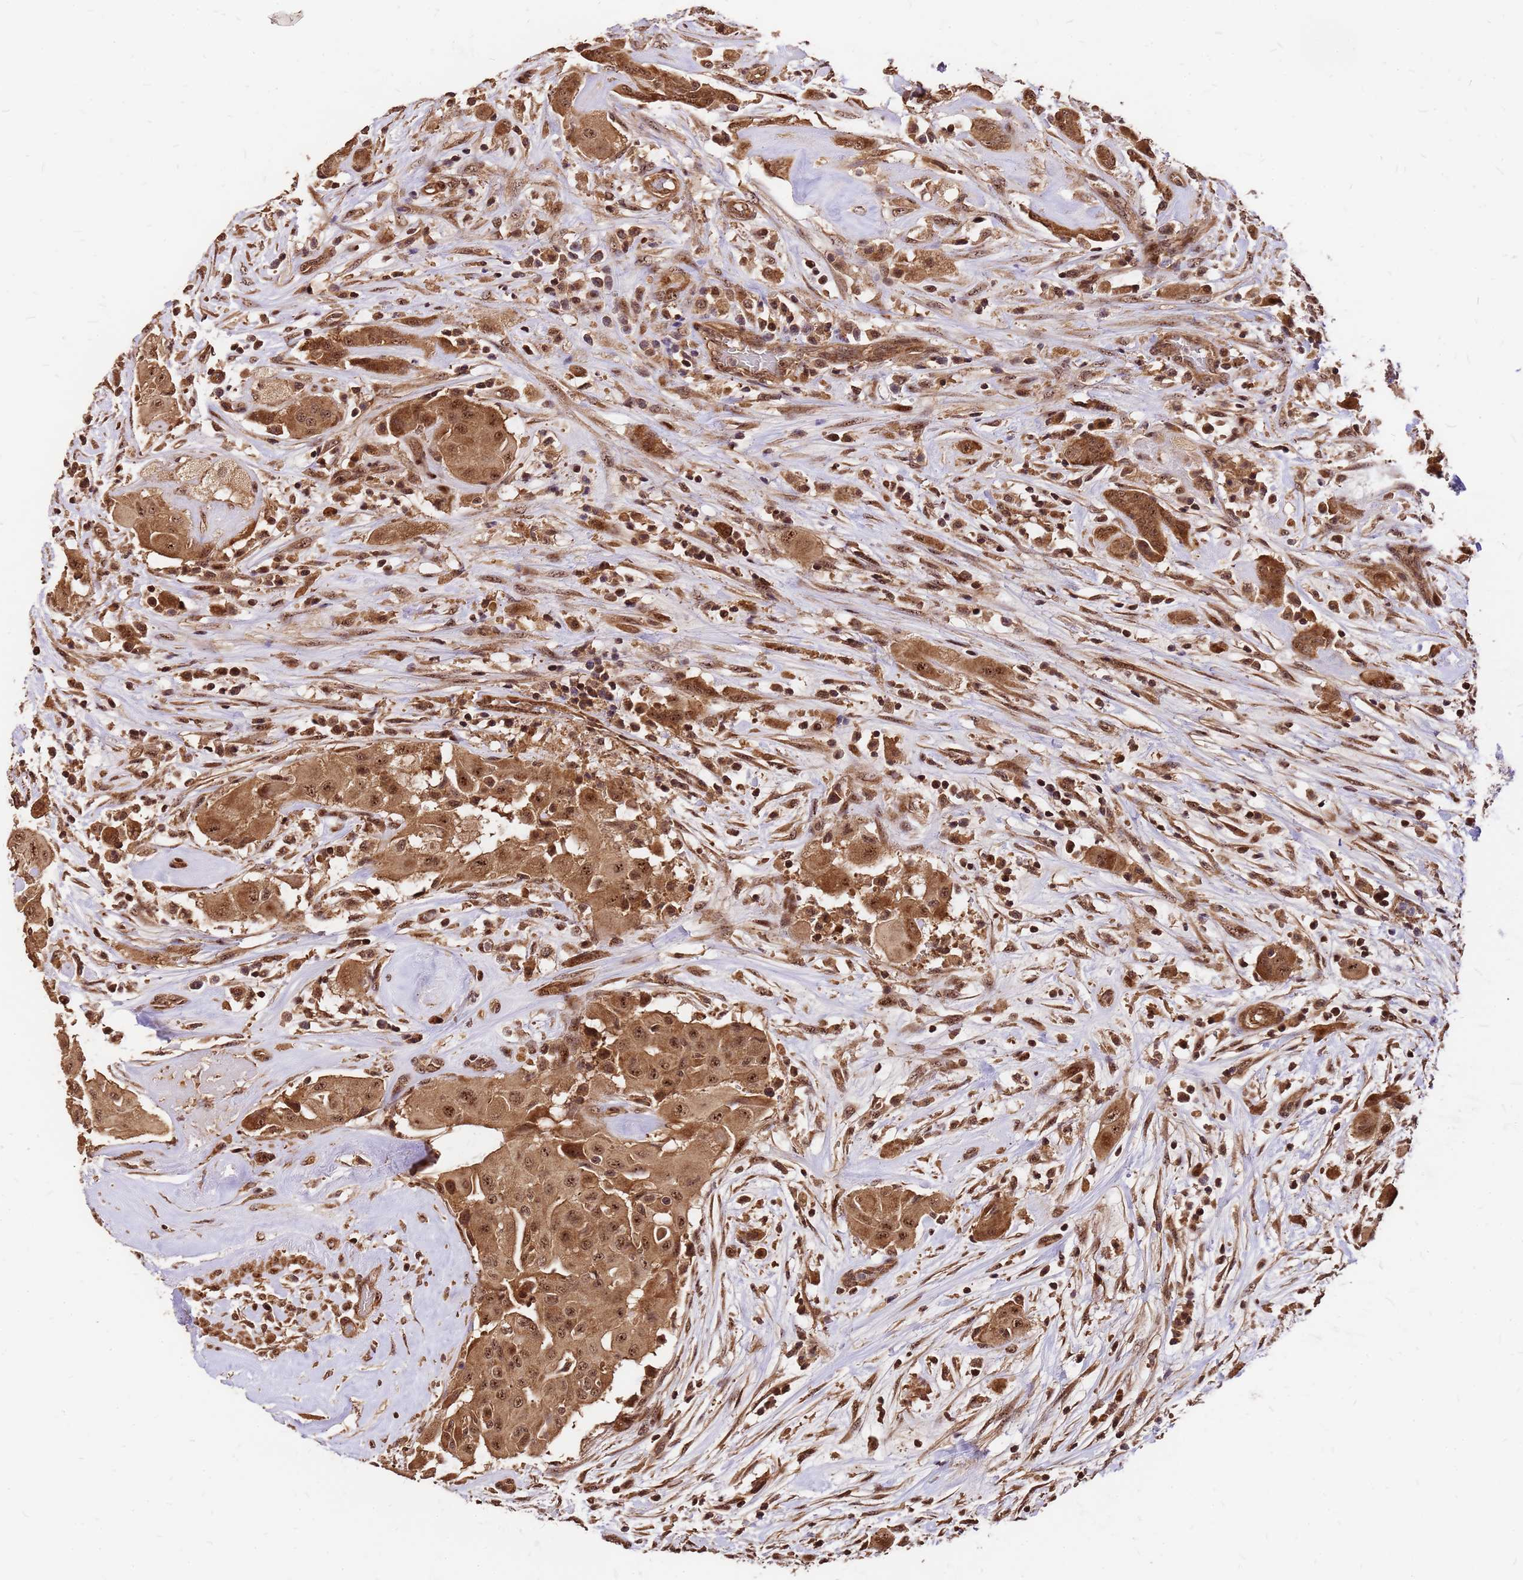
{"staining": {"intensity": "moderate", "quantity": ">75%", "location": "cytoplasmic/membranous,nuclear"}, "tissue": "thyroid cancer", "cell_type": "Tumor cells", "image_type": "cancer", "snomed": [{"axis": "morphology", "description": "Papillary adenocarcinoma, NOS"}, {"axis": "topography", "description": "Thyroid gland"}], "caption": "Thyroid papillary adenocarcinoma stained with IHC displays moderate cytoplasmic/membranous and nuclear positivity in approximately >75% of tumor cells.", "gene": "GPATCH8", "patient": {"sex": "female", "age": 59}}